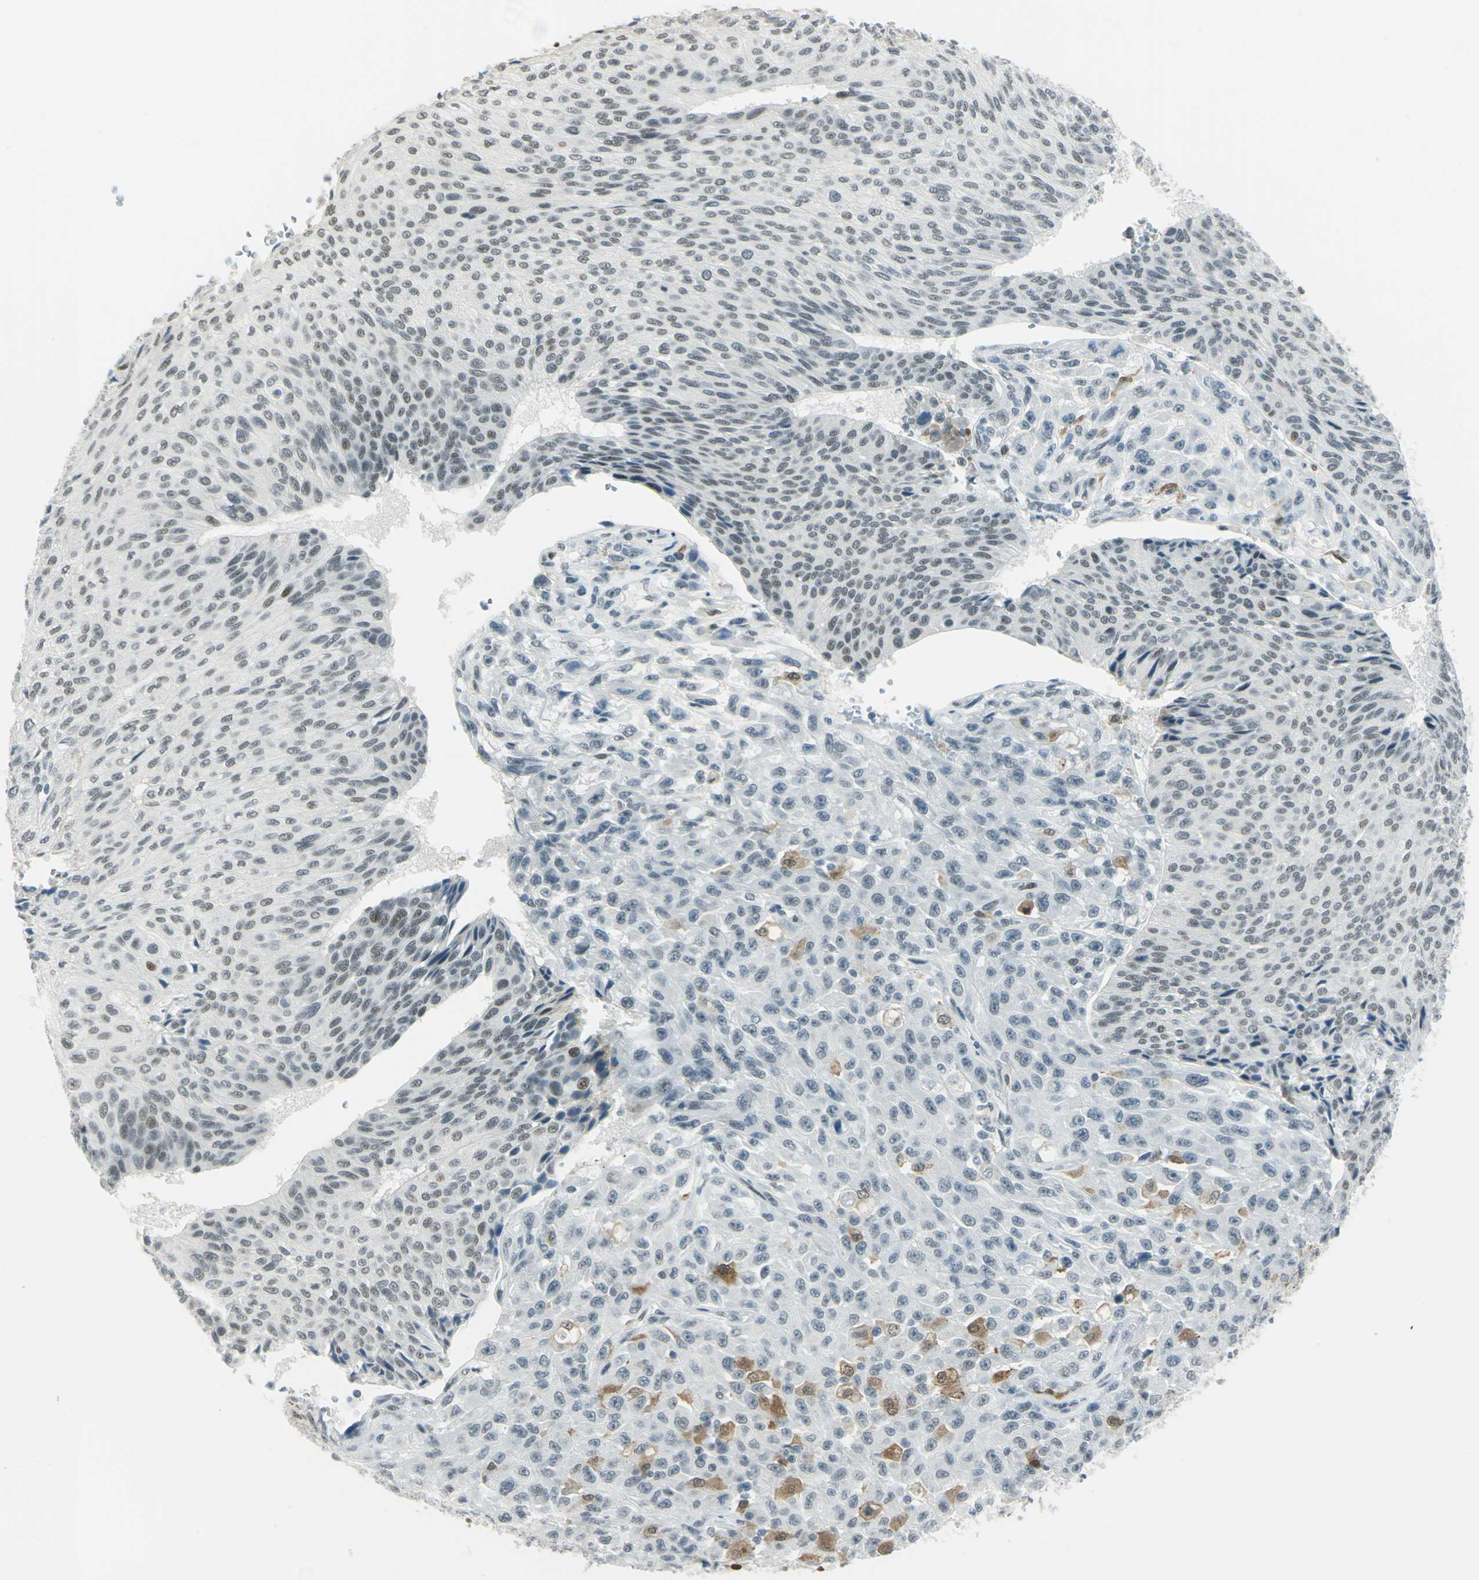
{"staining": {"intensity": "weak", "quantity": "<25%", "location": "cytoplasmic/membranous,nuclear"}, "tissue": "urothelial cancer", "cell_type": "Tumor cells", "image_type": "cancer", "snomed": [{"axis": "morphology", "description": "Urothelial carcinoma, High grade"}, {"axis": "topography", "description": "Urinary bladder"}], "caption": "Tumor cells are negative for brown protein staining in urothelial carcinoma (high-grade).", "gene": "MTMR10", "patient": {"sex": "male", "age": 66}}